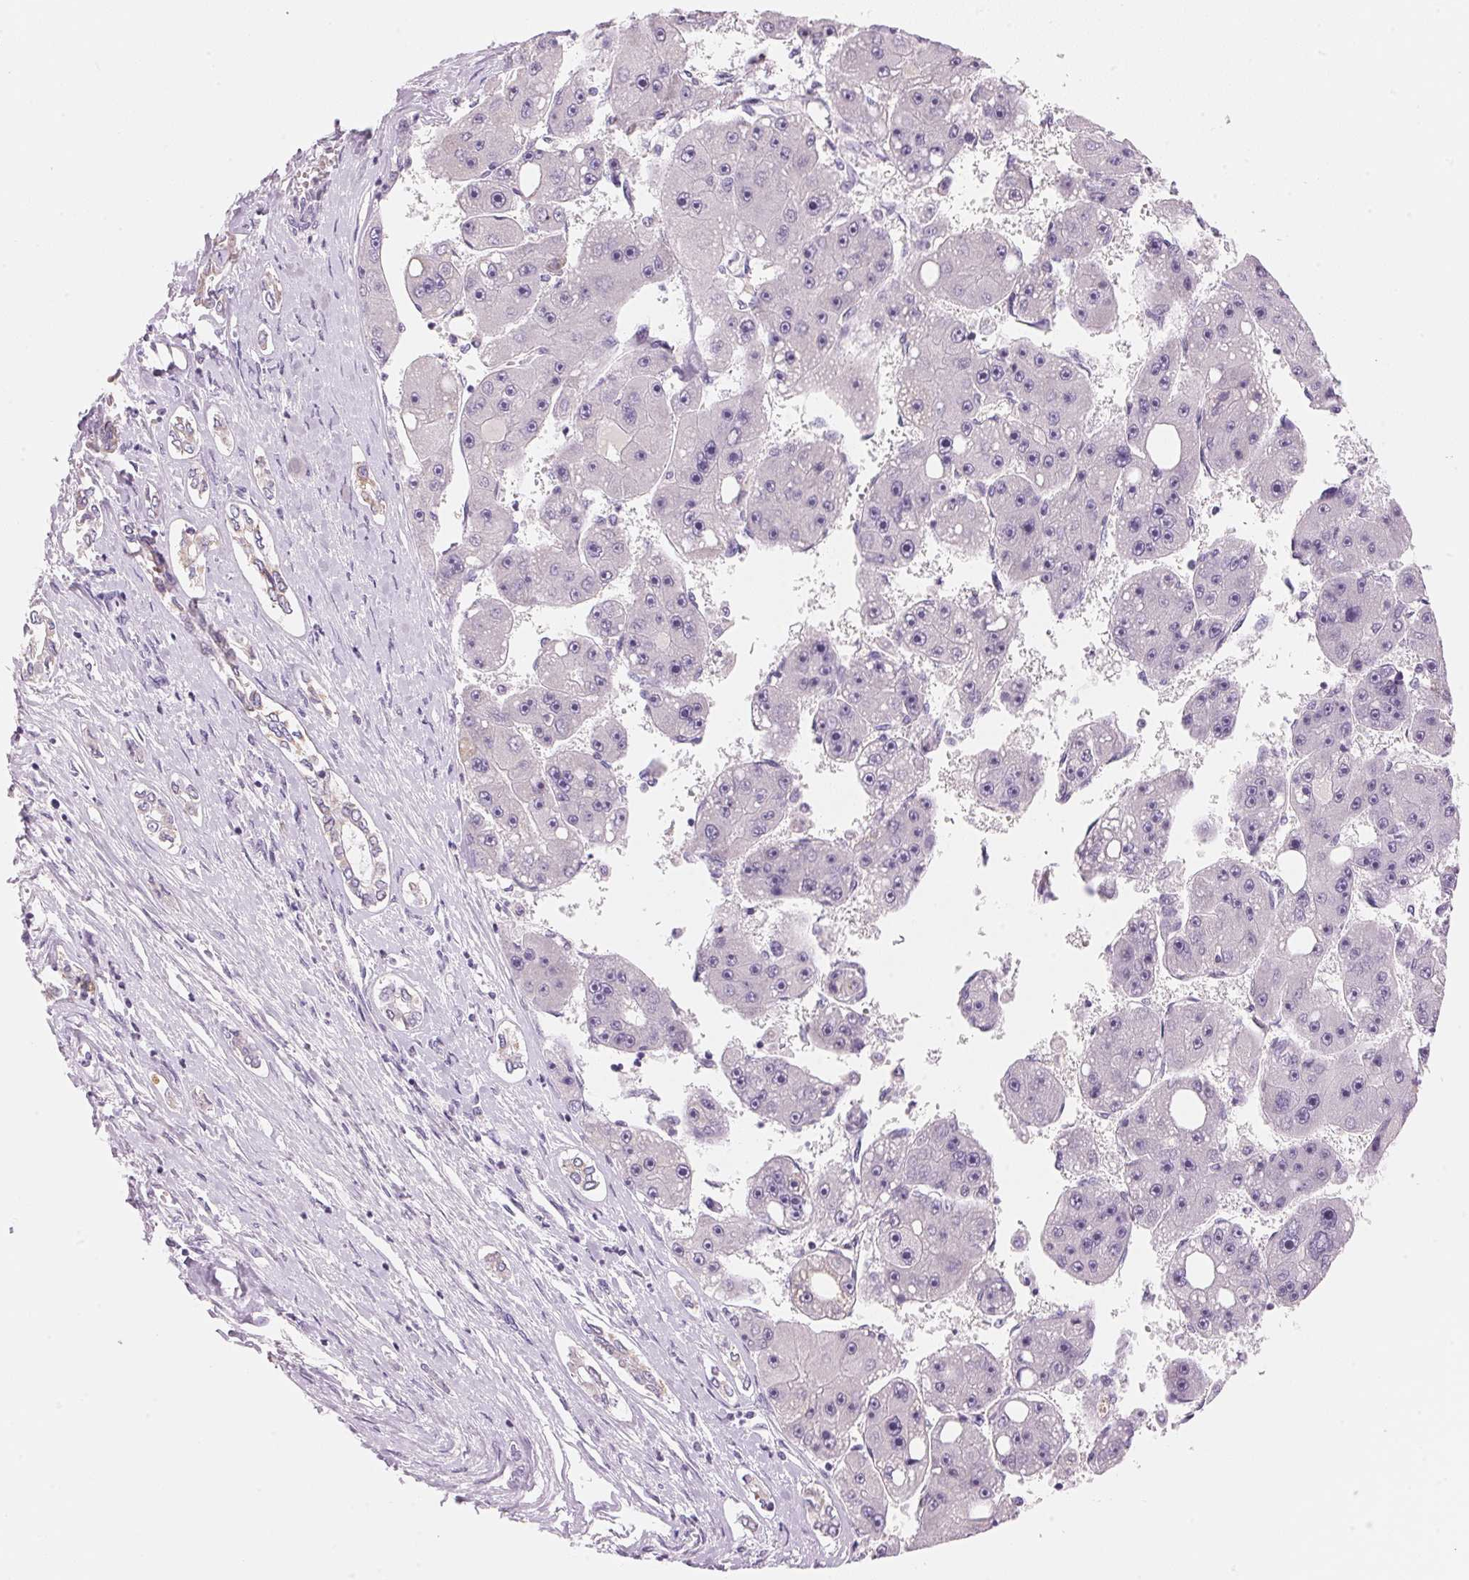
{"staining": {"intensity": "negative", "quantity": "none", "location": "none"}, "tissue": "liver cancer", "cell_type": "Tumor cells", "image_type": "cancer", "snomed": [{"axis": "morphology", "description": "Carcinoma, Hepatocellular, NOS"}, {"axis": "topography", "description": "Liver"}], "caption": "Tumor cells show no significant protein expression in liver cancer (hepatocellular carcinoma).", "gene": "CYP11B1", "patient": {"sex": "female", "age": 61}}